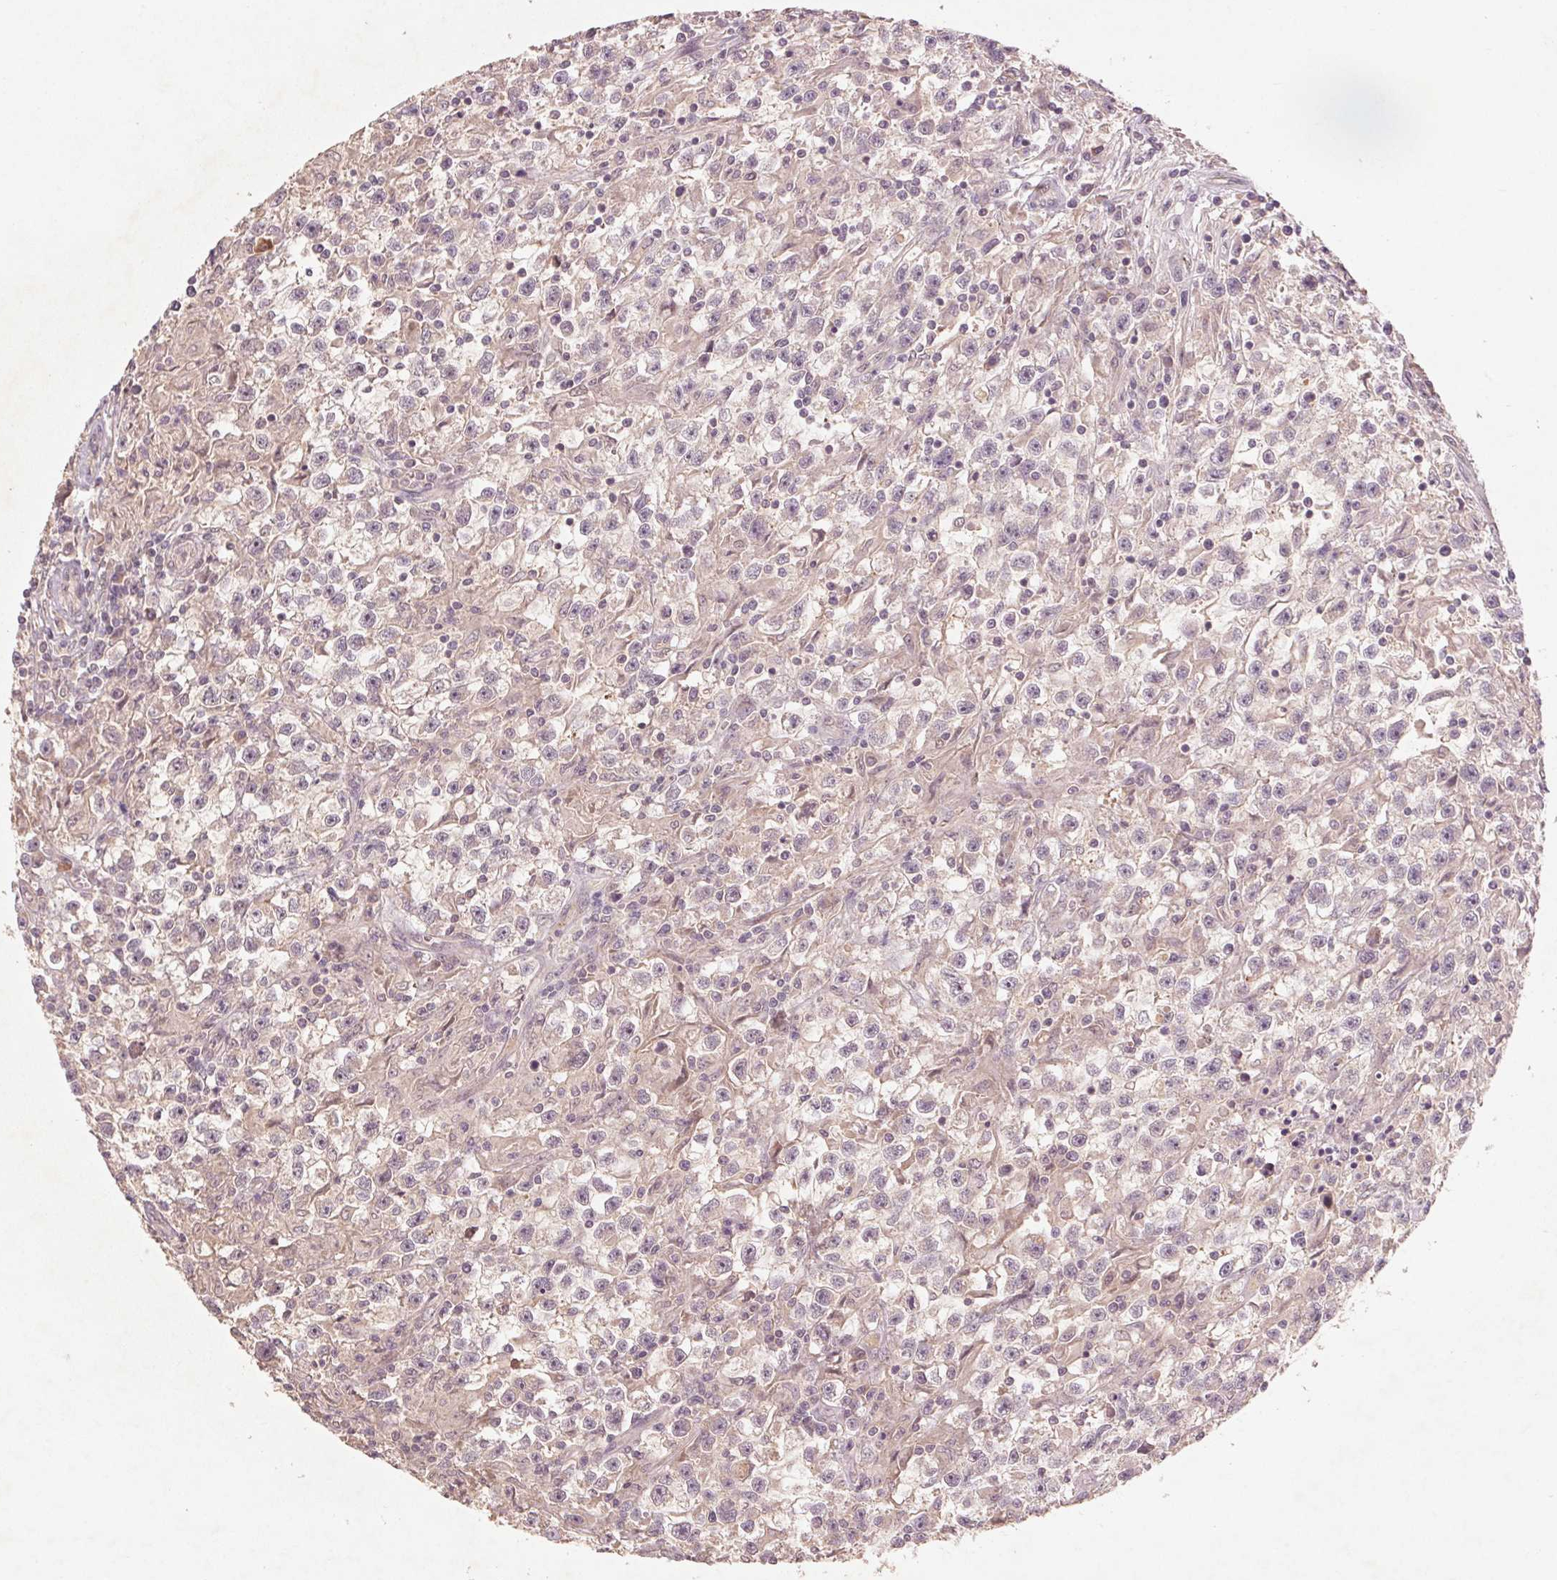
{"staining": {"intensity": "weak", "quantity": "25%-75%", "location": "cytoplasmic/membranous"}, "tissue": "testis cancer", "cell_type": "Tumor cells", "image_type": "cancer", "snomed": [{"axis": "morphology", "description": "Seminoma, NOS"}, {"axis": "topography", "description": "Testis"}], "caption": "About 25%-75% of tumor cells in human testis cancer (seminoma) display weak cytoplasmic/membranous protein expression as visualized by brown immunohistochemical staining.", "gene": "SMLR1", "patient": {"sex": "male", "age": 31}}